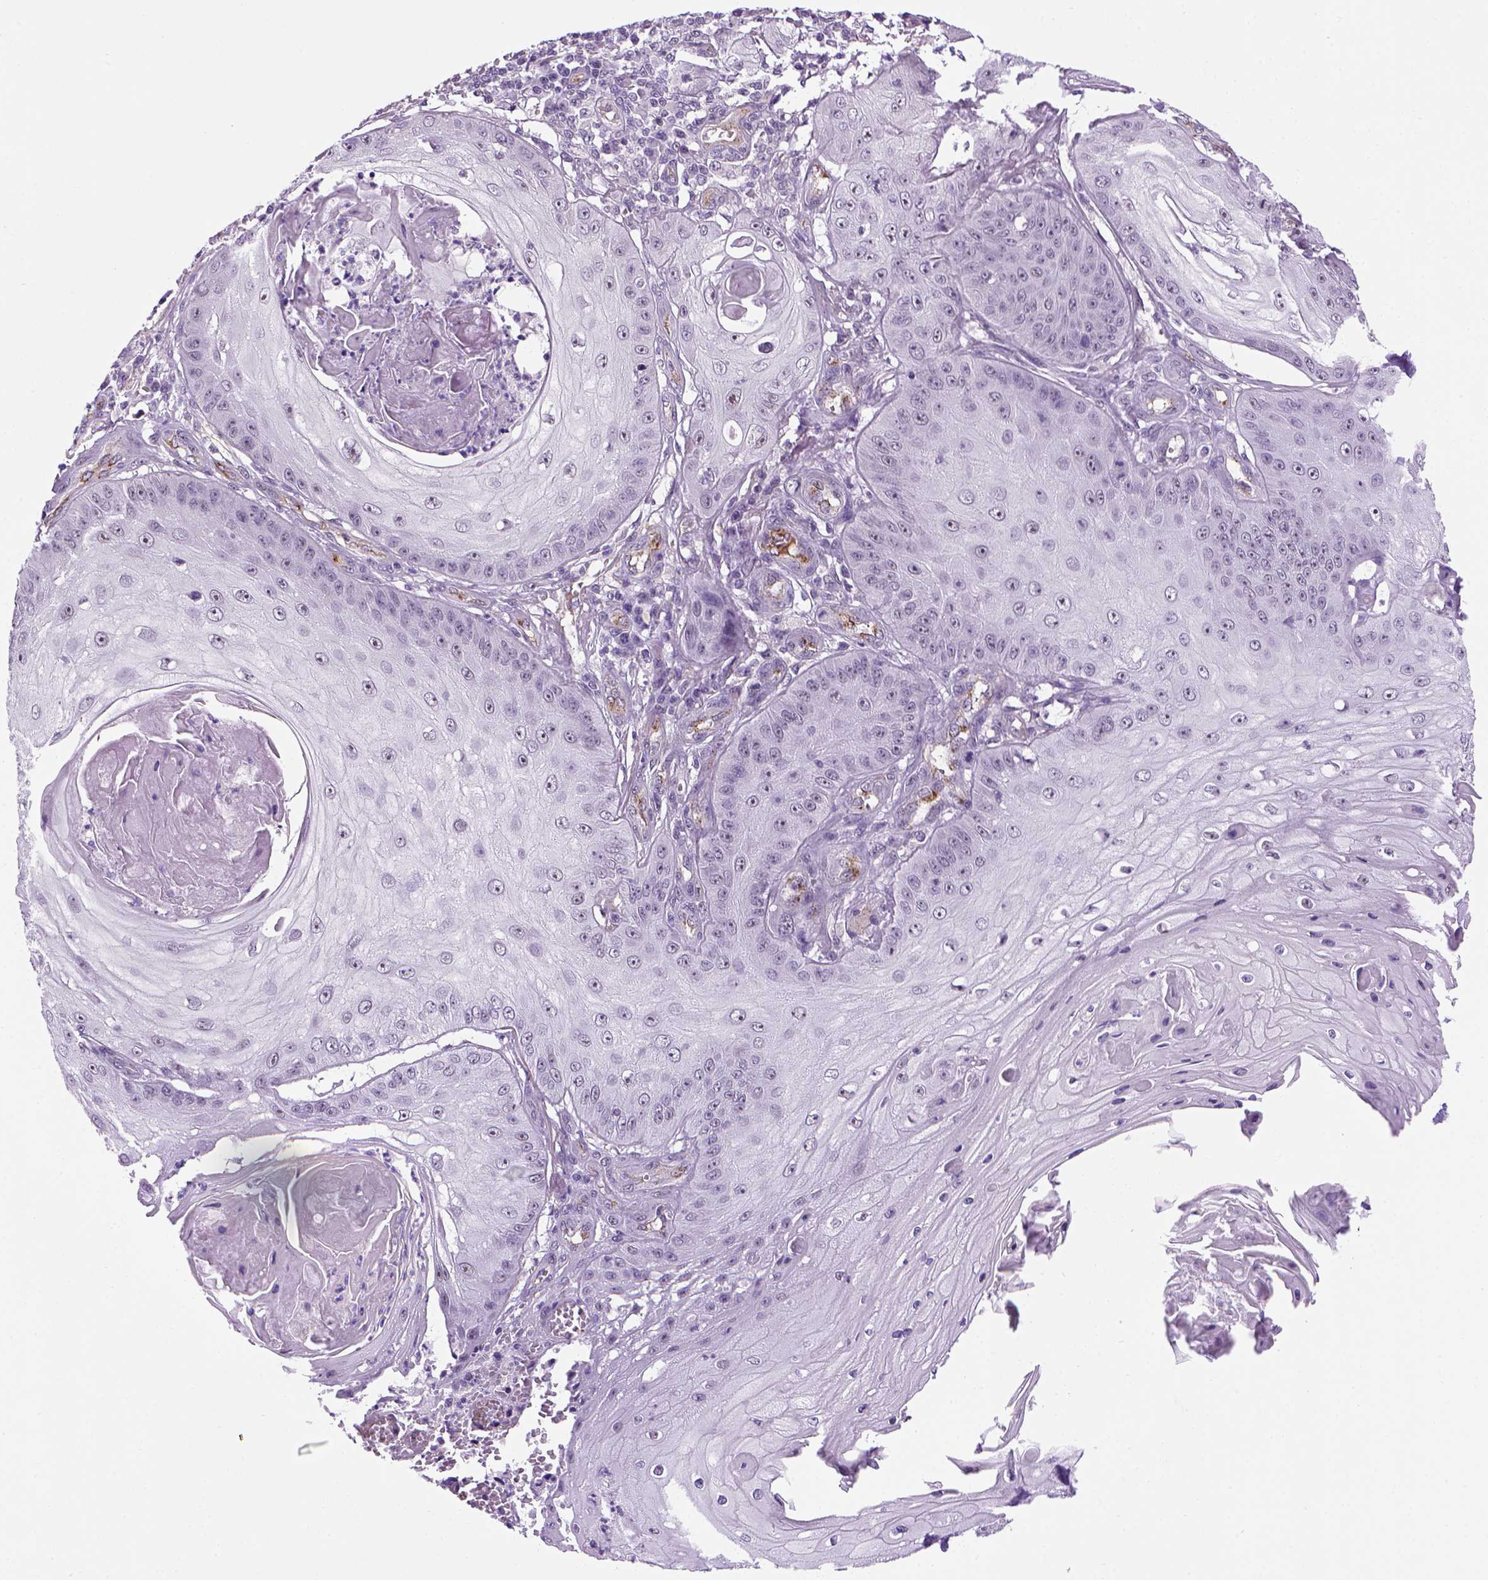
{"staining": {"intensity": "negative", "quantity": "none", "location": "none"}, "tissue": "skin cancer", "cell_type": "Tumor cells", "image_type": "cancer", "snomed": [{"axis": "morphology", "description": "Squamous cell carcinoma, NOS"}, {"axis": "topography", "description": "Skin"}], "caption": "Immunohistochemistry histopathology image of human skin cancer (squamous cell carcinoma) stained for a protein (brown), which displays no staining in tumor cells. Nuclei are stained in blue.", "gene": "VWF", "patient": {"sex": "male", "age": 70}}